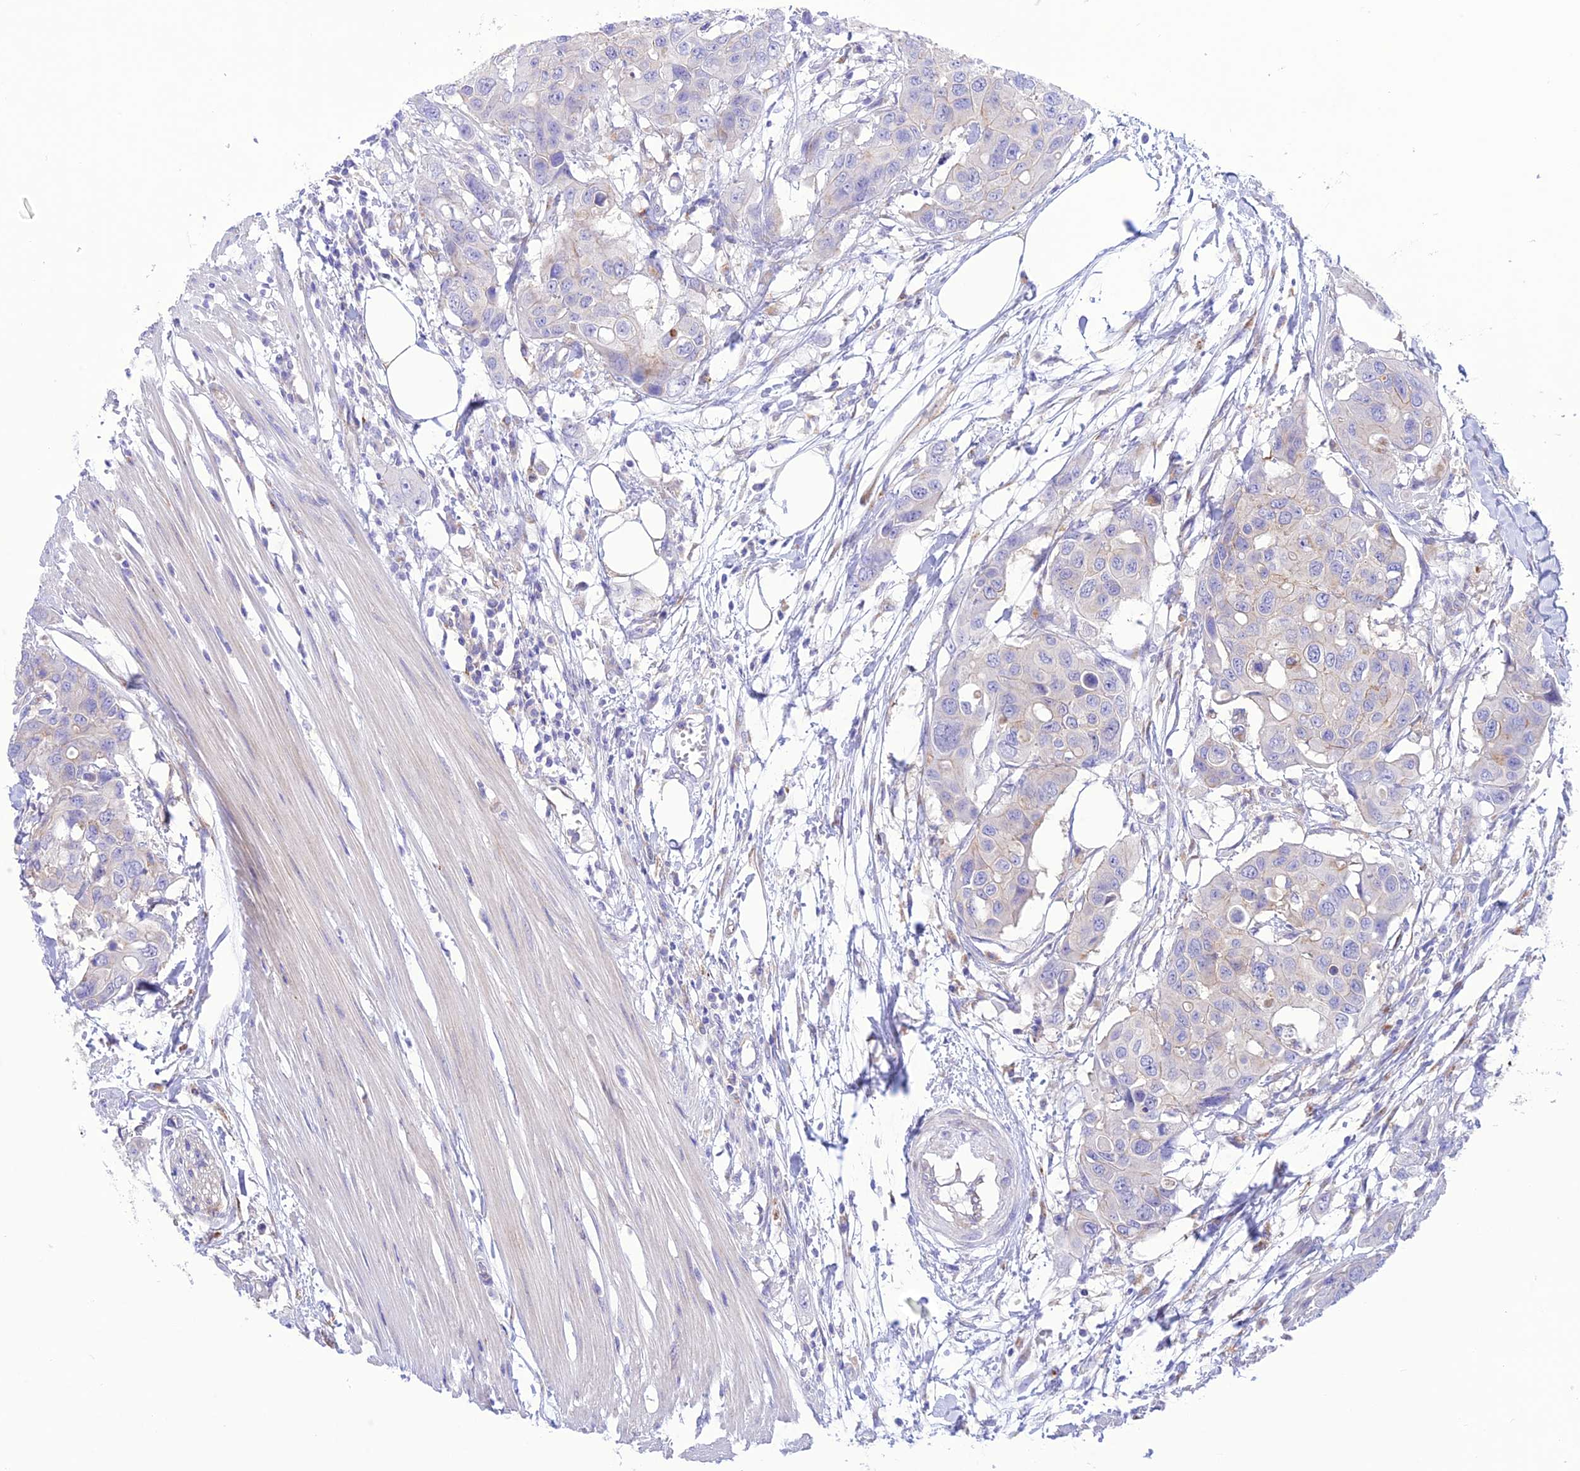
{"staining": {"intensity": "negative", "quantity": "none", "location": "none"}, "tissue": "colorectal cancer", "cell_type": "Tumor cells", "image_type": "cancer", "snomed": [{"axis": "morphology", "description": "Adenocarcinoma, NOS"}, {"axis": "topography", "description": "Colon"}], "caption": "Immunohistochemistry (IHC) of adenocarcinoma (colorectal) reveals no positivity in tumor cells. (Stains: DAB IHC with hematoxylin counter stain, Microscopy: brightfield microscopy at high magnification).", "gene": "CHSY3", "patient": {"sex": "male", "age": 77}}